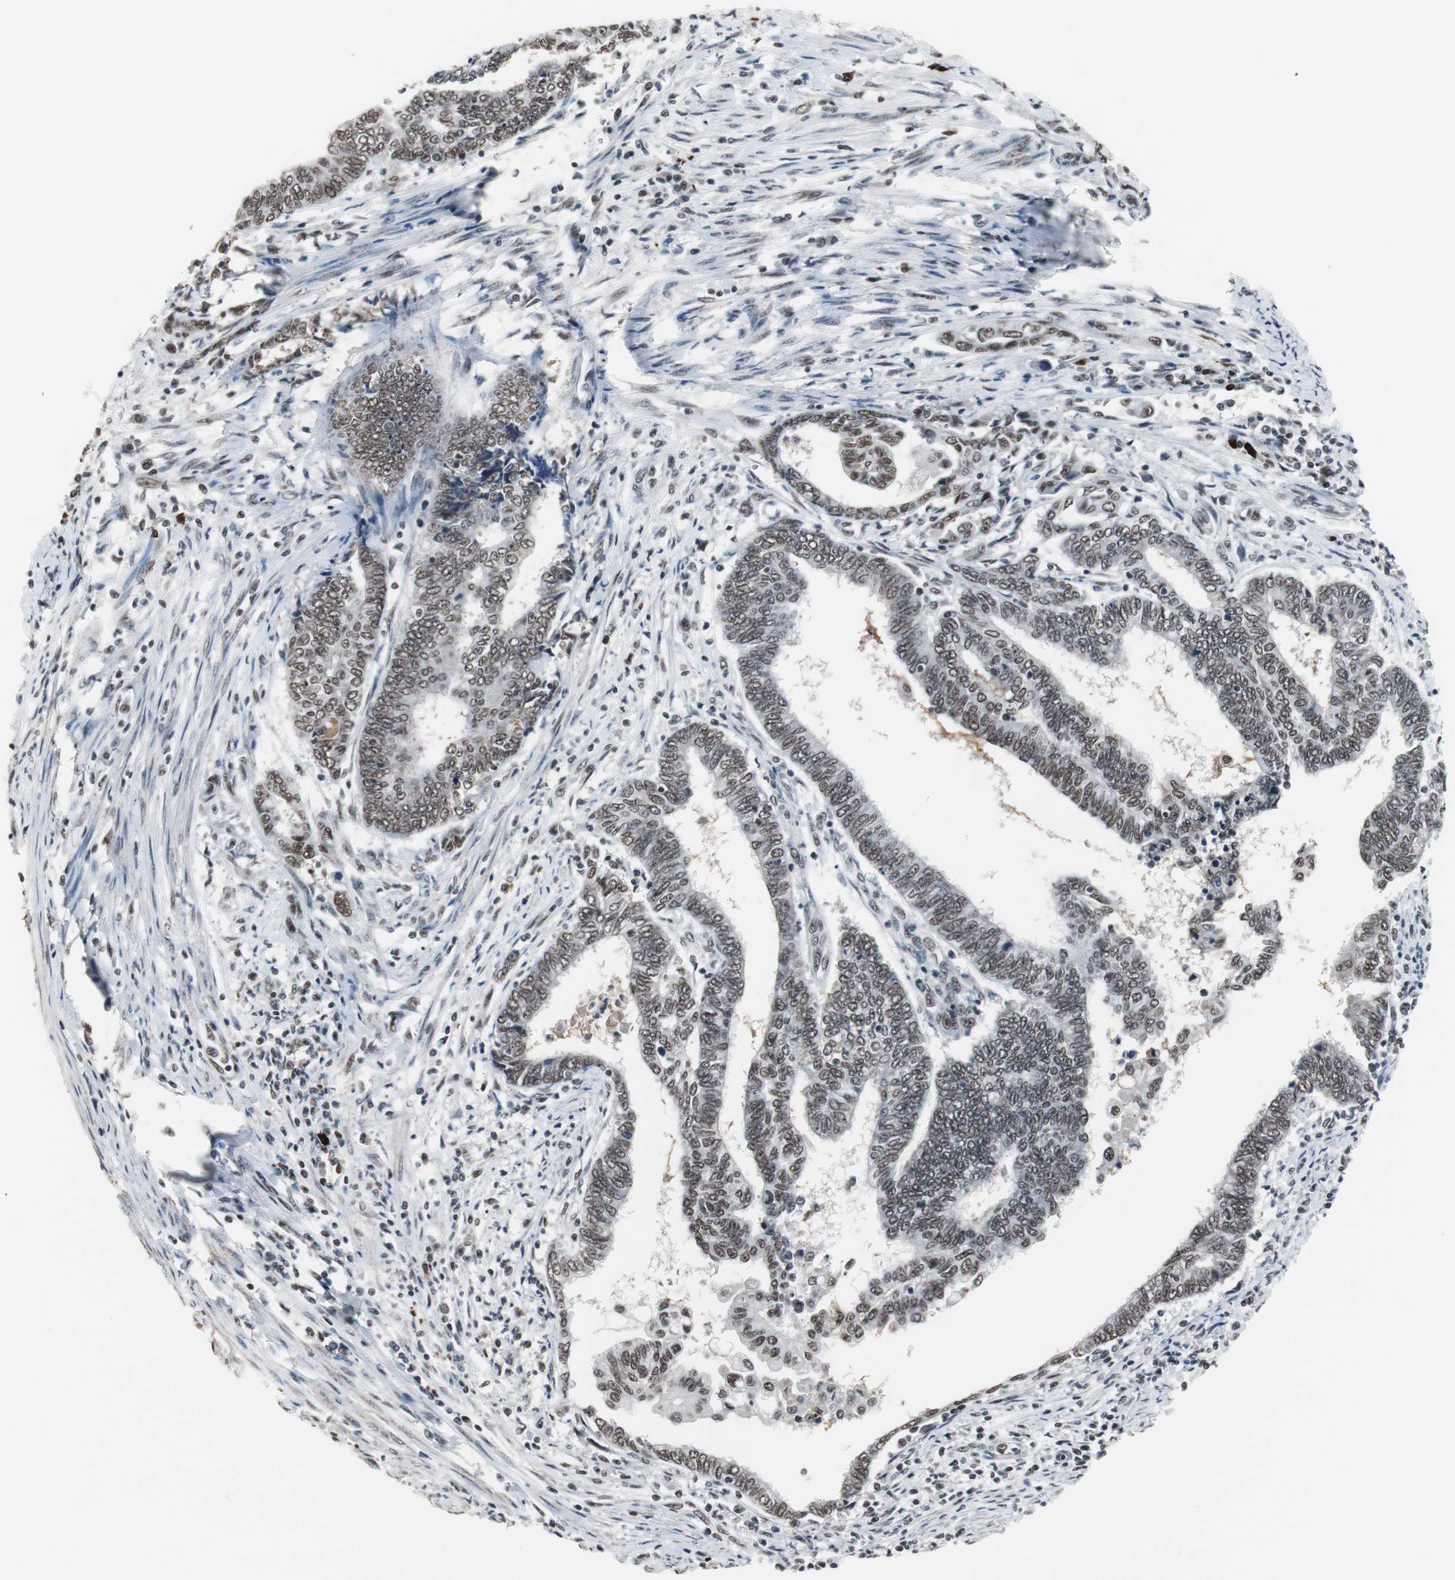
{"staining": {"intensity": "moderate", "quantity": ">75%", "location": "nuclear"}, "tissue": "endometrial cancer", "cell_type": "Tumor cells", "image_type": "cancer", "snomed": [{"axis": "morphology", "description": "Adenocarcinoma, NOS"}, {"axis": "topography", "description": "Uterus"}, {"axis": "topography", "description": "Endometrium"}], "caption": "Immunohistochemical staining of adenocarcinoma (endometrial) shows medium levels of moderate nuclear staining in approximately >75% of tumor cells. (Brightfield microscopy of DAB IHC at high magnification).", "gene": "TAF7", "patient": {"sex": "female", "age": 70}}